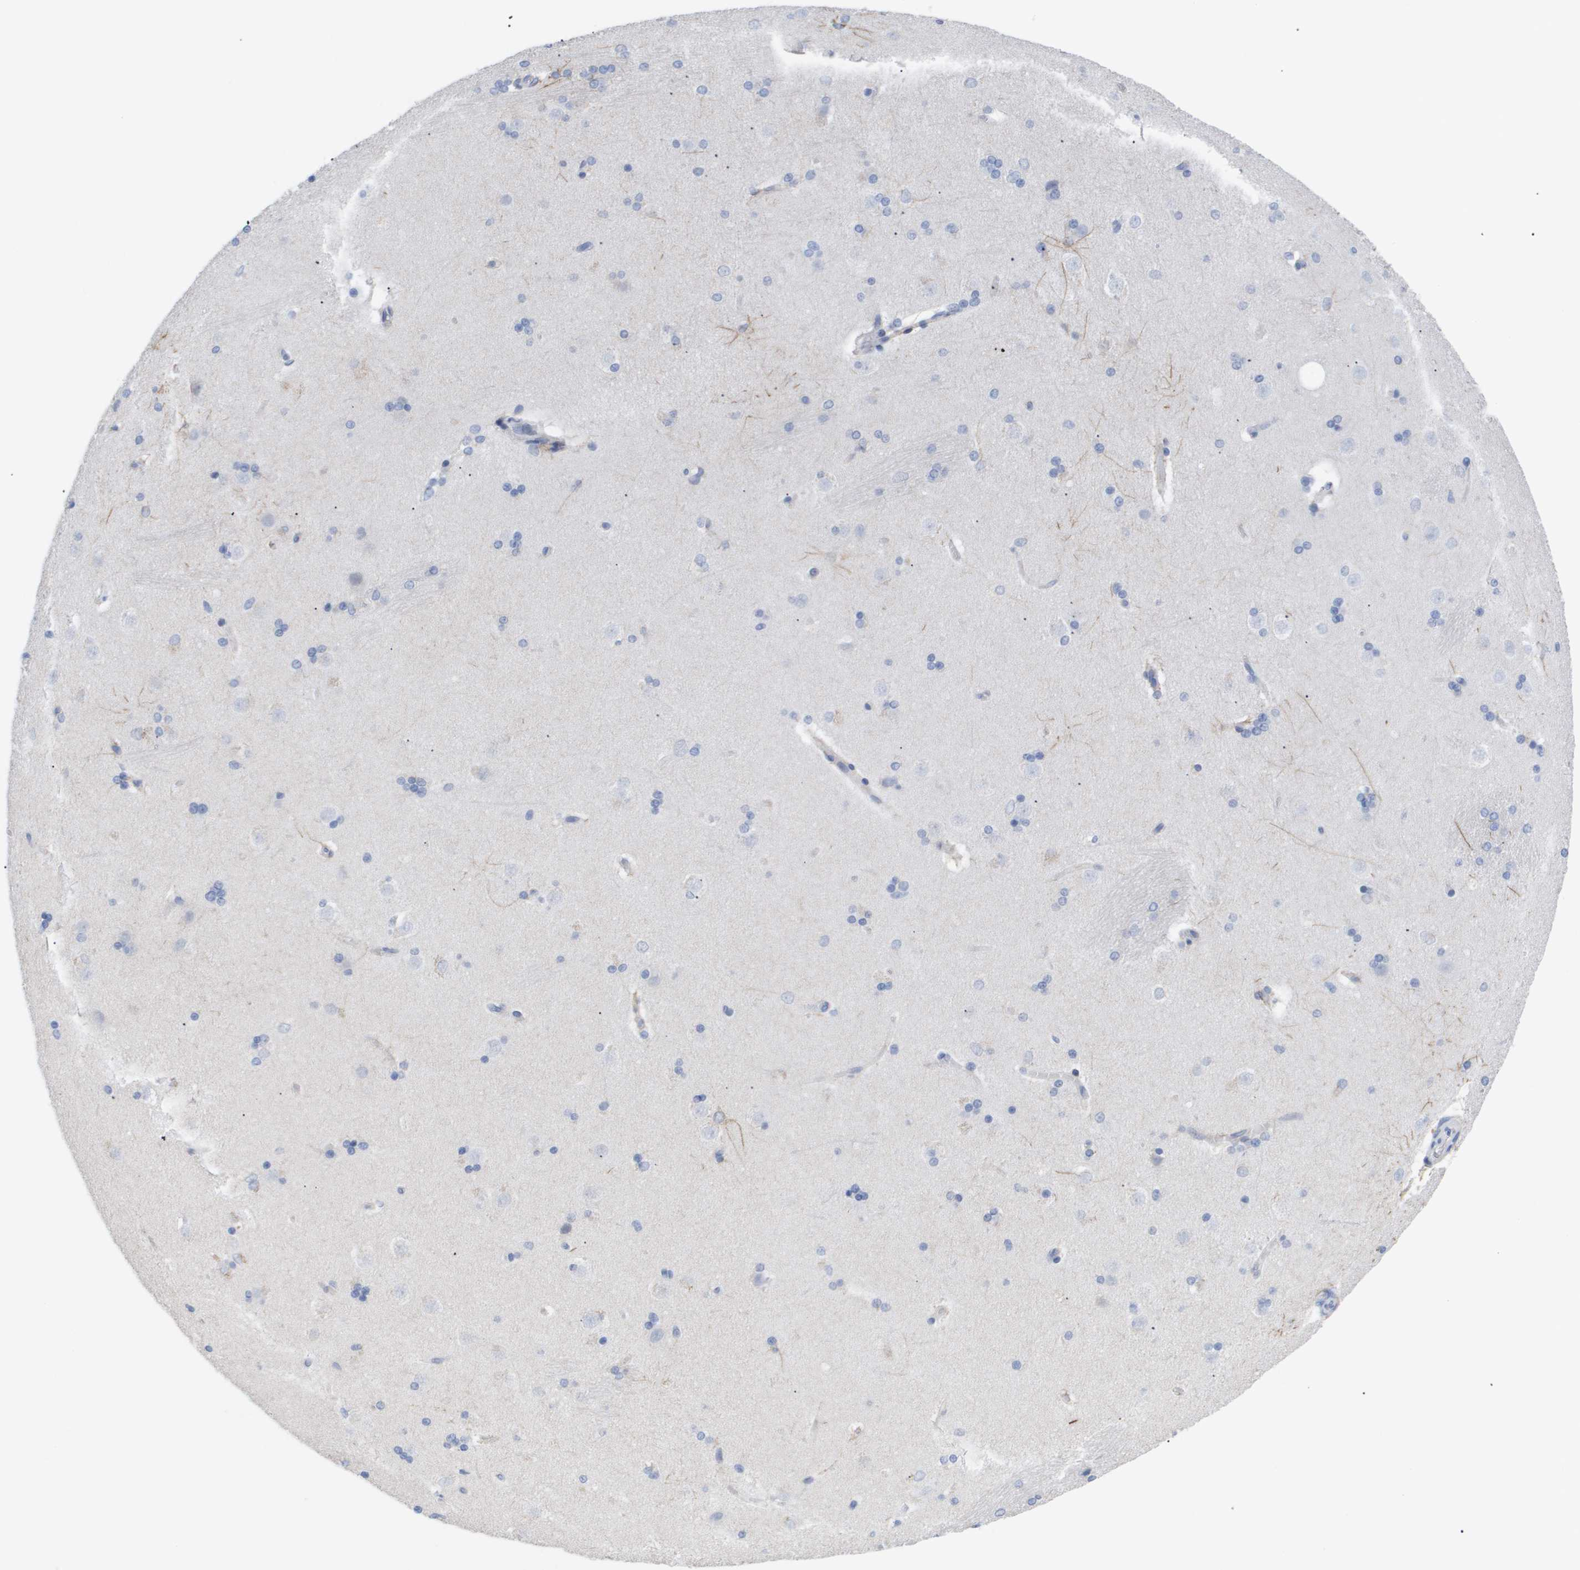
{"staining": {"intensity": "negative", "quantity": "none", "location": "none"}, "tissue": "caudate", "cell_type": "Glial cells", "image_type": "normal", "snomed": [{"axis": "morphology", "description": "Normal tissue, NOS"}, {"axis": "topography", "description": "Lateral ventricle wall"}], "caption": "The immunohistochemistry photomicrograph has no significant staining in glial cells of caudate. The staining is performed using DAB brown chromogen with nuclei counter-stained in using hematoxylin.", "gene": "CAV3", "patient": {"sex": "female", "age": 19}}